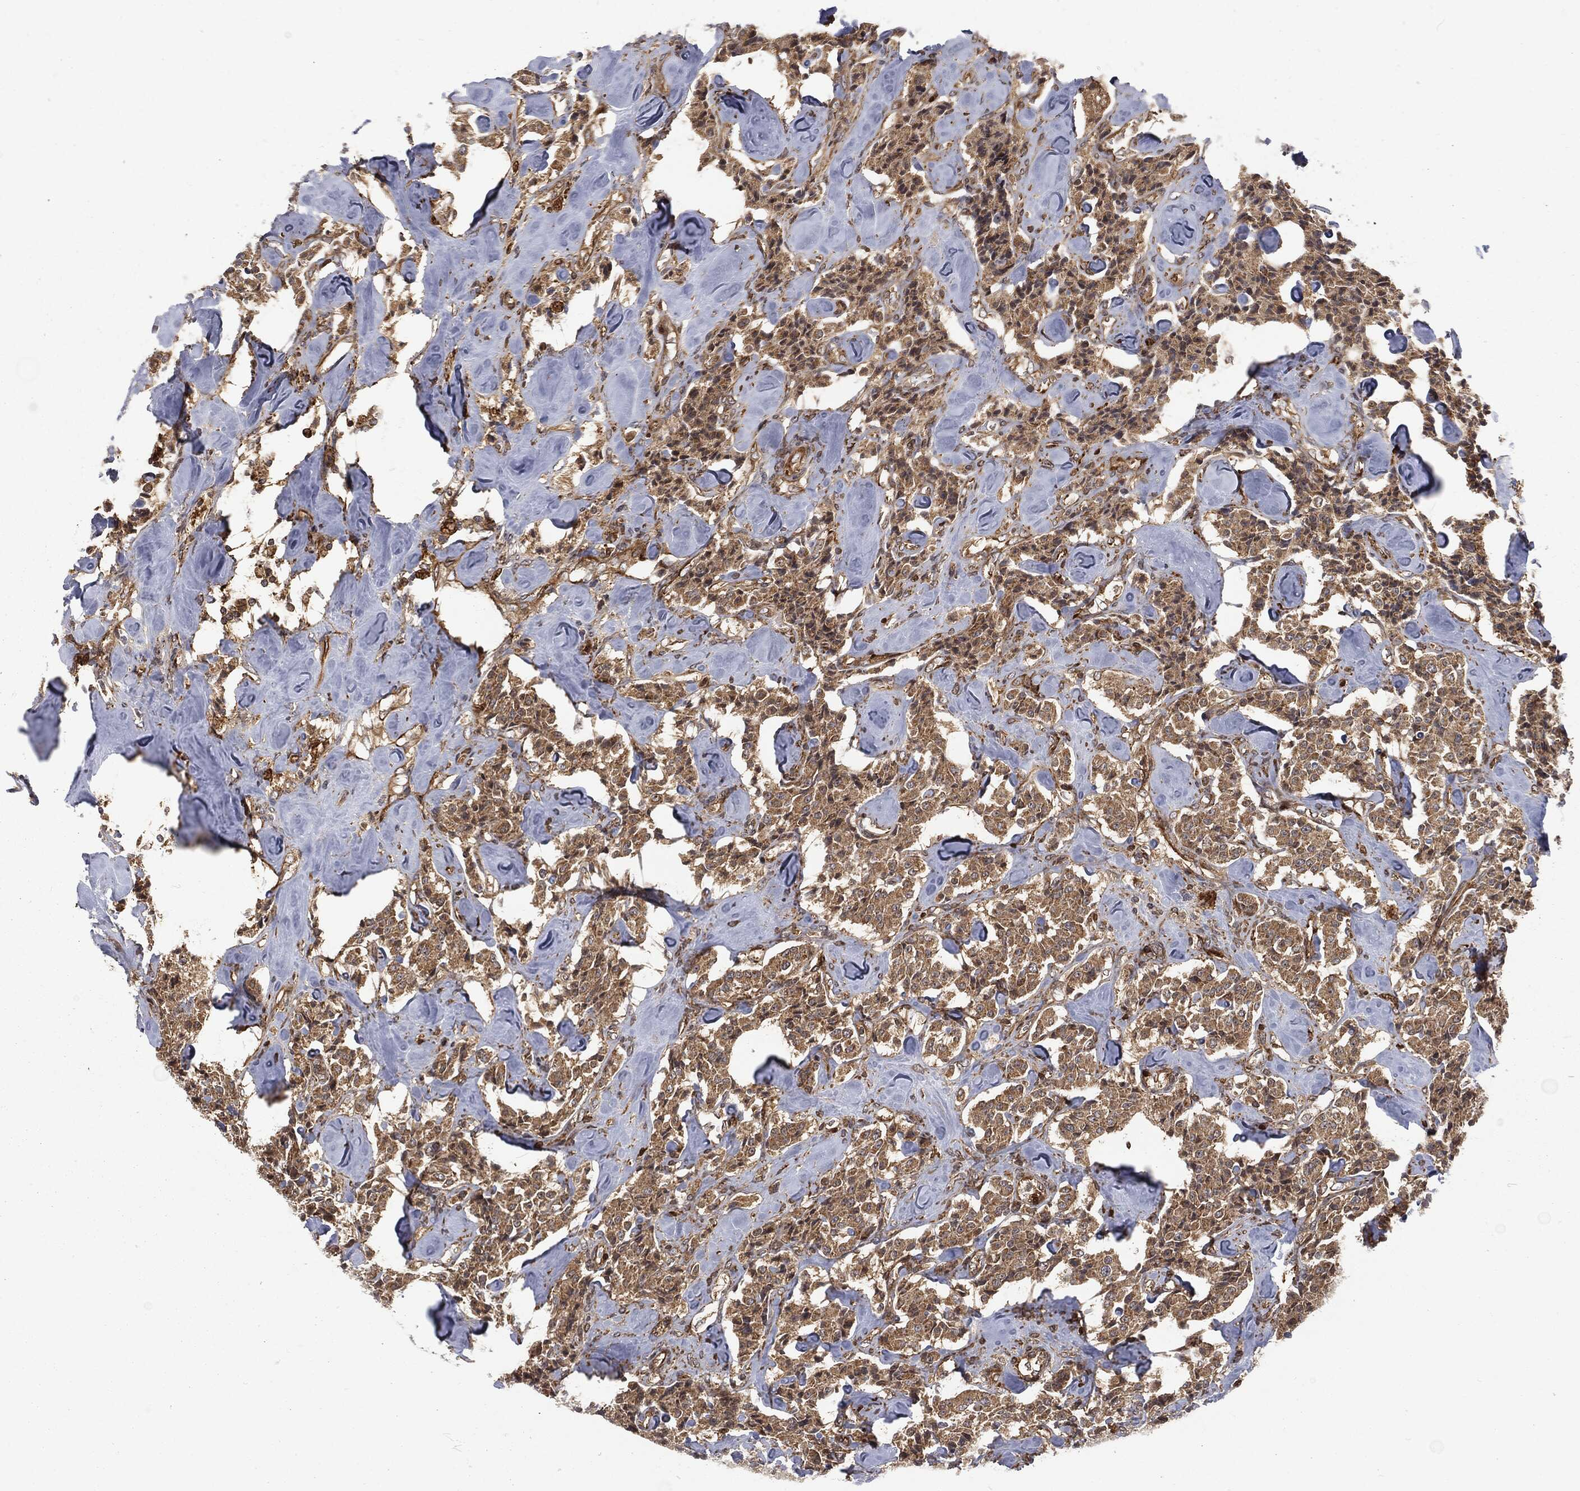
{"staining": {"intensity": "moderate", "quantity": ">75%", "location": "cytoplasmic/membranous"}, "tissue": "carcinoid", "cell_type": "Tumor cells", "image_type": "cancer", "snomed": [{"axis": "morphology", "description": "Carcinoid, malignant, NOS"}, {"axis": "topography", "description": "Pancreas"}], "caption": "Protein staining displays moderate cytoplasmic/membranous positivity in about >75% of tumor cells in carcinoid. Nuclei are stained in blue.", "gene": "RFTN1", "patient": {"sex": "male", "age": 41}}